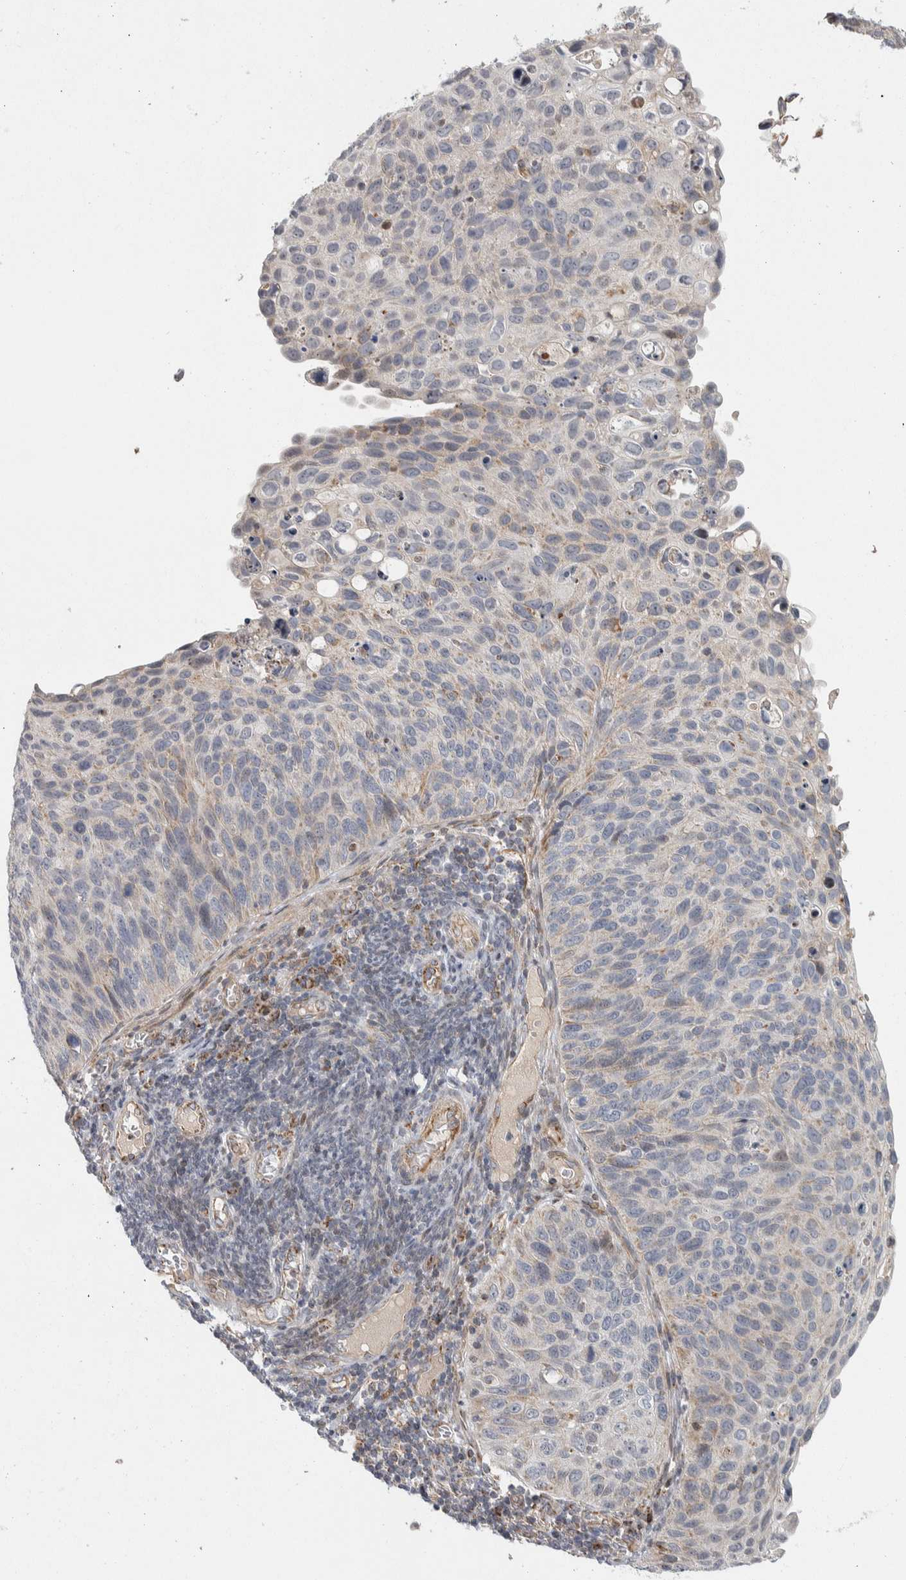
{"staining": {"intensity": "weak", "quantity": "<25%", "location": "cytoplasmic/membranous"}, "tissue": "cervical cancer", "cell_type": "Tumor cells", "image_type": "cancer", "snomed": [{"axis": "morphology", "description": "Squamous cell carcinoma, NOS"}, {"axis": "topography", "description": "Cervix"}], "caption": "This photomicrograph is of cervical squamous cell carcinoma stained with IHC to label a protein in brown with the nuclei are counter-stained blue. There is no expression in tumor cells. The staining is performed using DAB brown chromogen with nuclei counter-stained in using hematoxylin.", "gene": "AFP", "patient": {"sex": "female", "age": 70}}